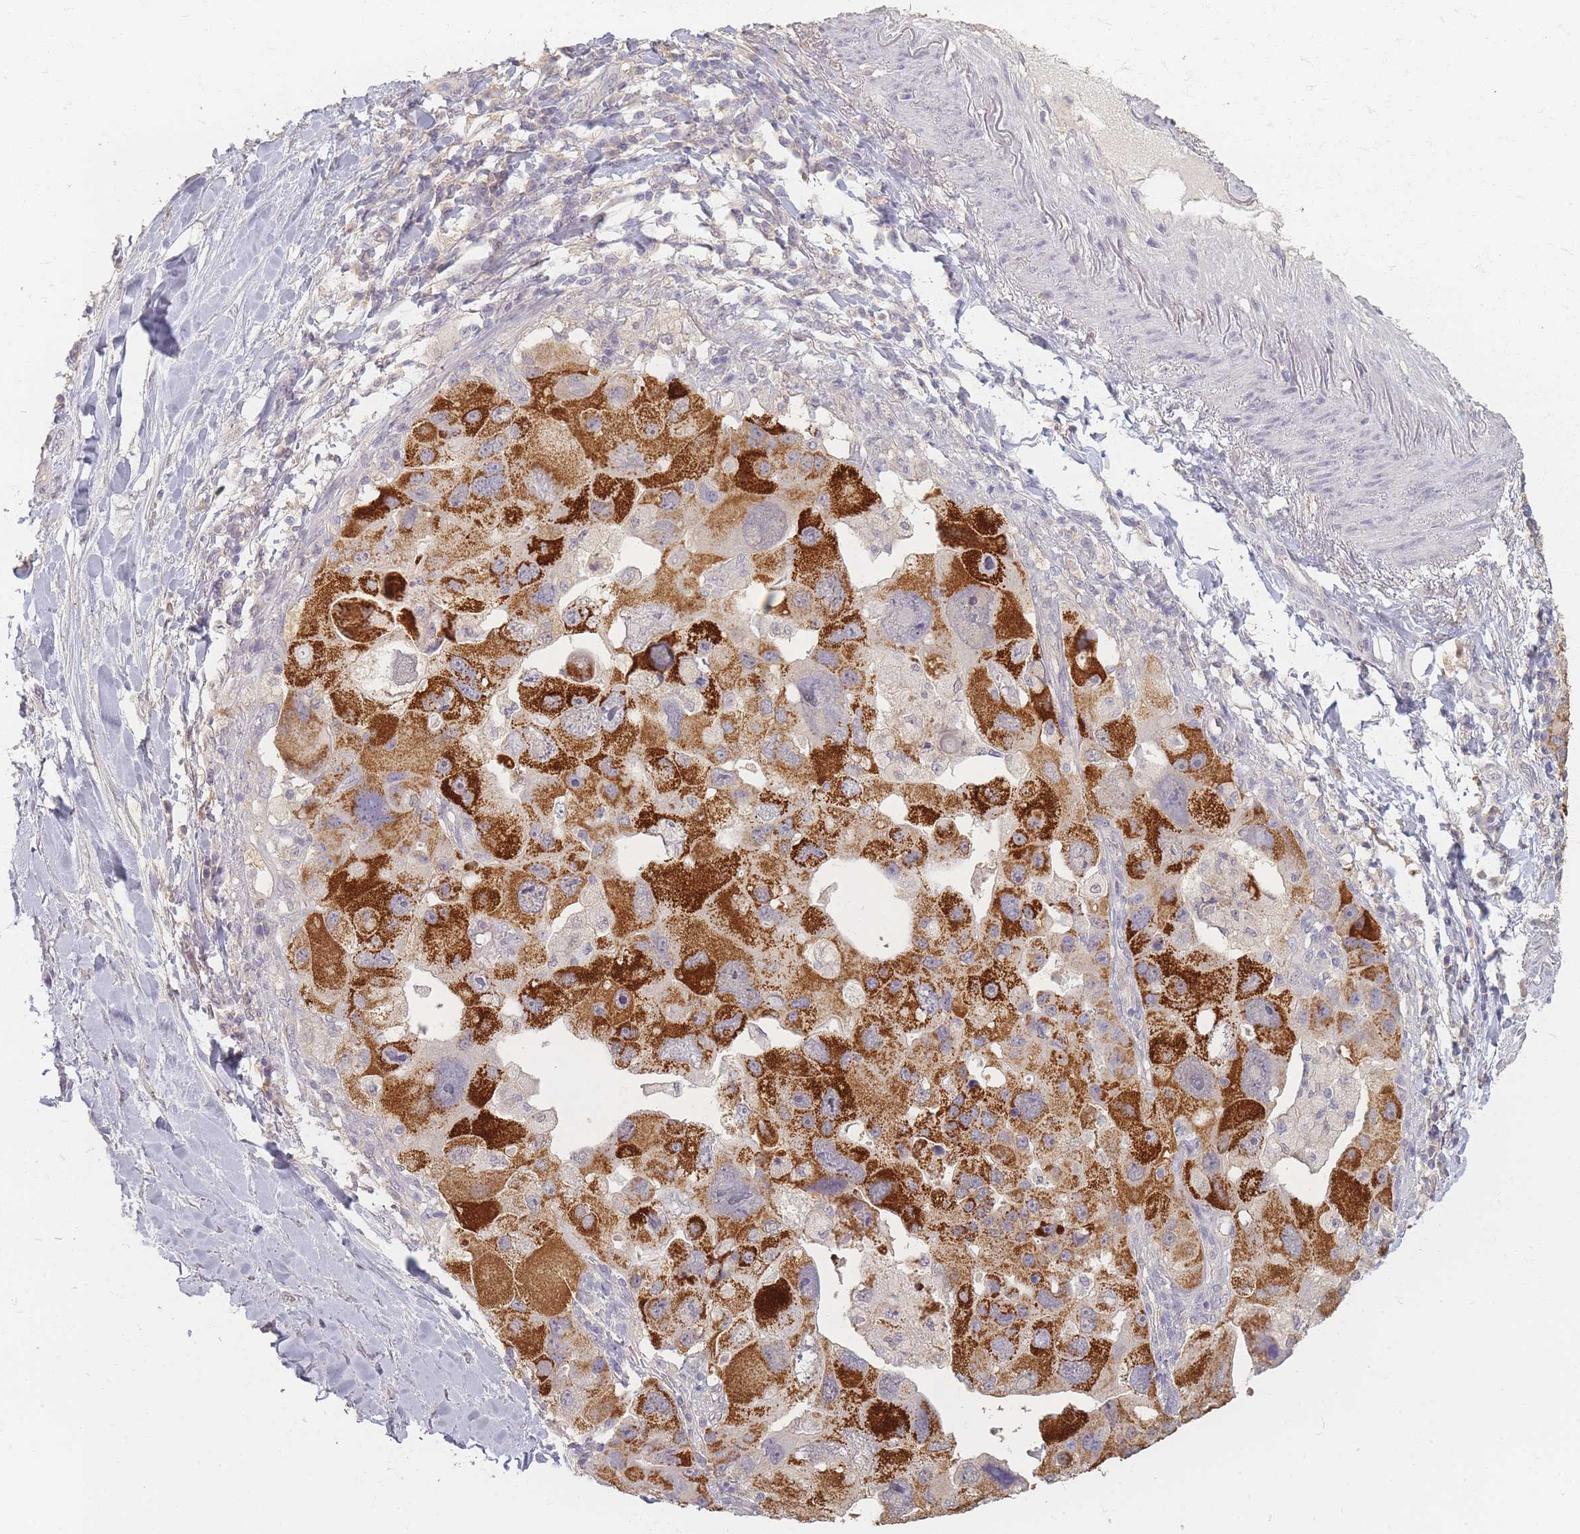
{"staining": {"intensity": "strong", "quantity": "25%-75%", "location": "cytoplasmic/membranous"}, "tissue": "lung cancer", "cell_type": "Tumor cells", "image_type": "cancer", "snomed": [{"axis": "morphology", "description": "Adenocarcinoma, NOS"}, {"axis": "topography", "description": "Lung"}], "caption": "Human lung cancer stained for a protein (brown) reveals strong cytoplasmic/membranous positive expression in about 25%-75% of tumor cells.", "gene": "RFTN1", "patient": {"sex": "female", "age": 54}}